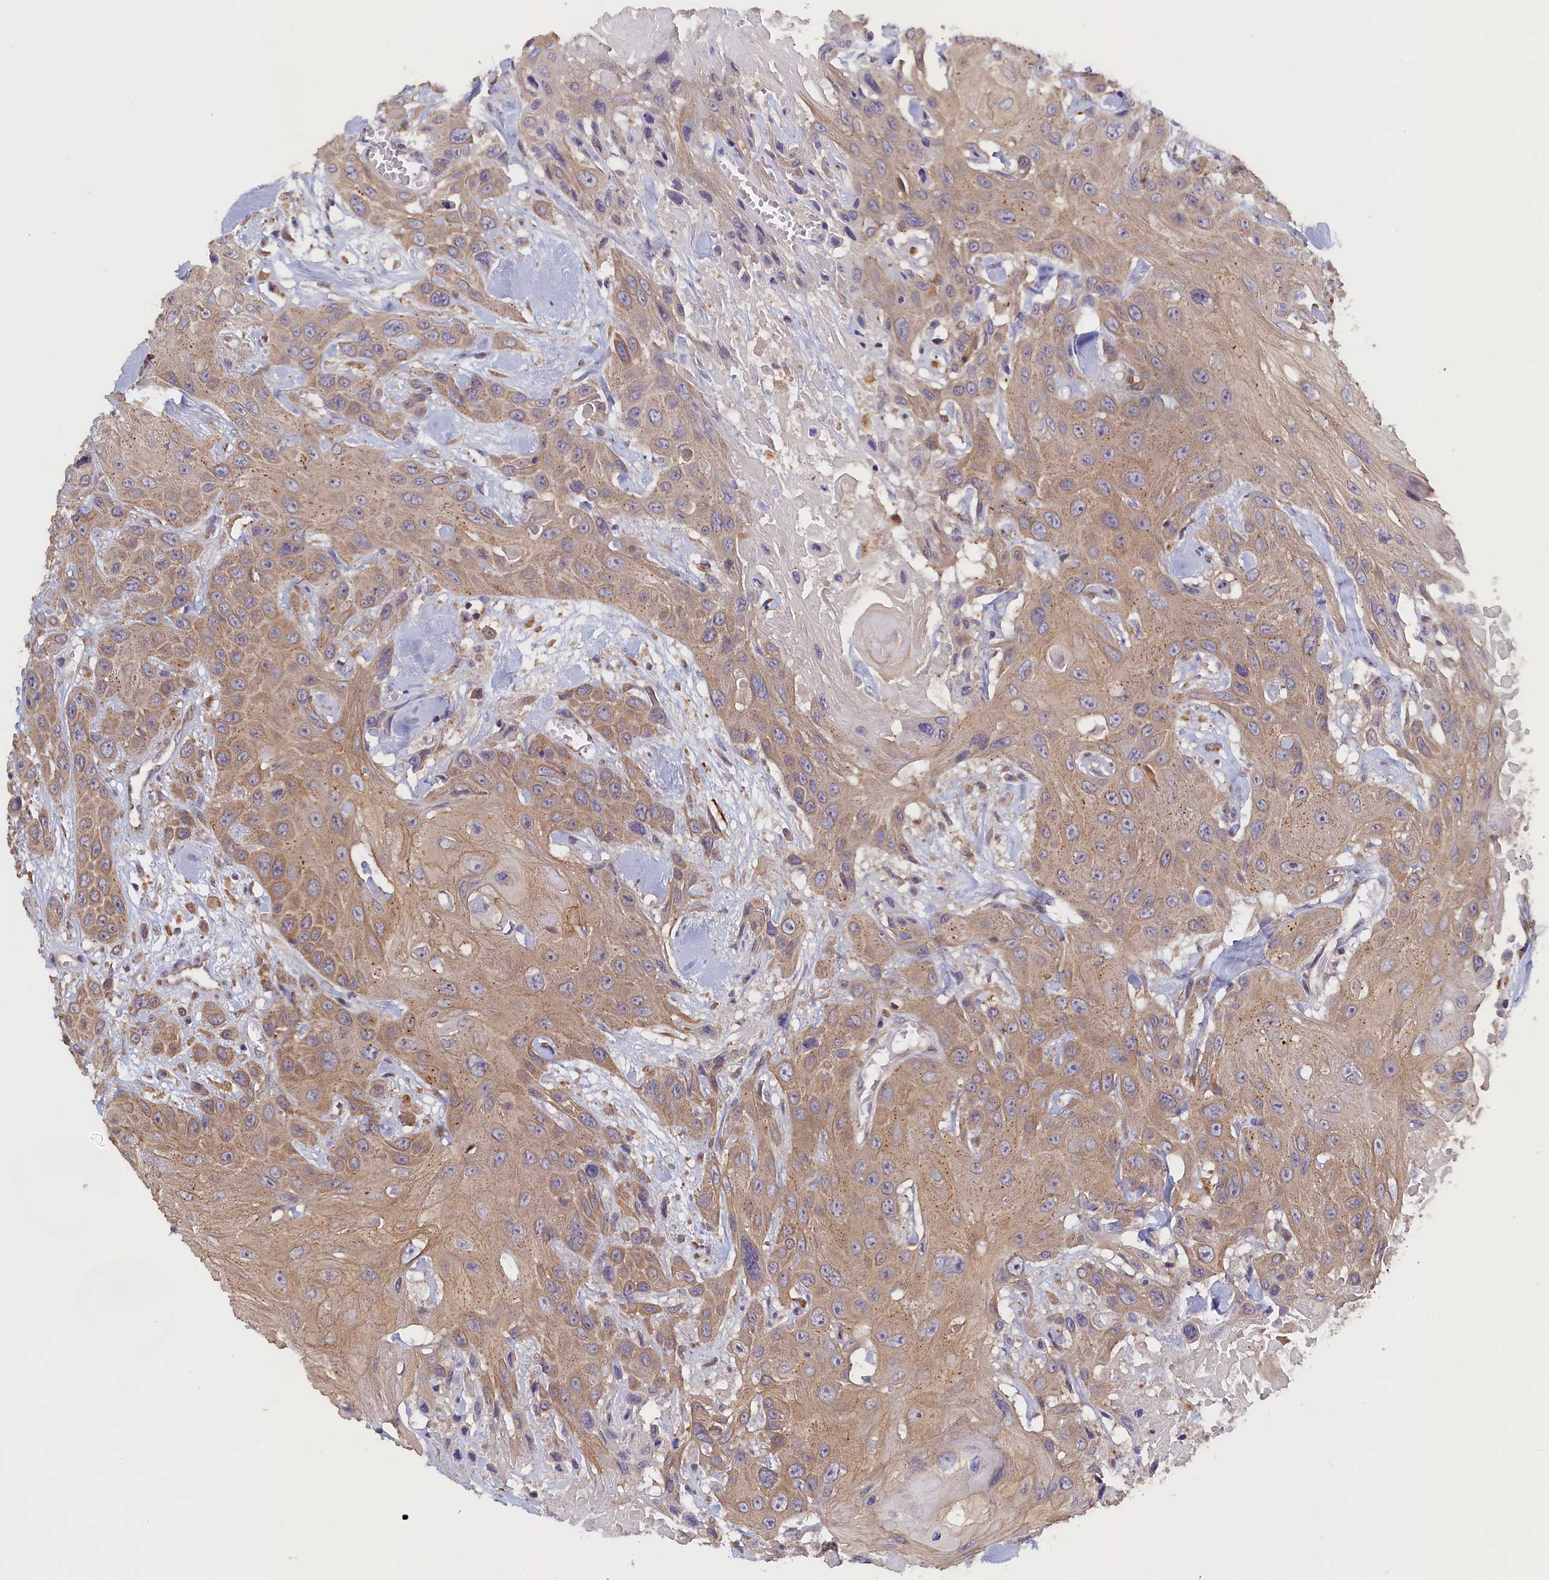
{"staining": {"intensity": "weak", "quantity": ">75%", "location": "cytoplasmic/membranous"}, "tissue": "head and neck cancer", "cell_type": "Tumor cells", "image_type": "cancer", "snomed": [{"axis": "morphology", "description": "Squamous cell carcinoma, NOS"}, {"axis": "topography", "description": "Head-Neck"}], "caption": "A micrograph of head and neck cancer stained for a protein reveals weak cytoplasmic/membranous brown staining in tumor cells. The protein of interest is shown in brown color, while the nuclei are stained blue.", "gene": "COL19A1", "patient": {"sex": "male", "age": 81}}